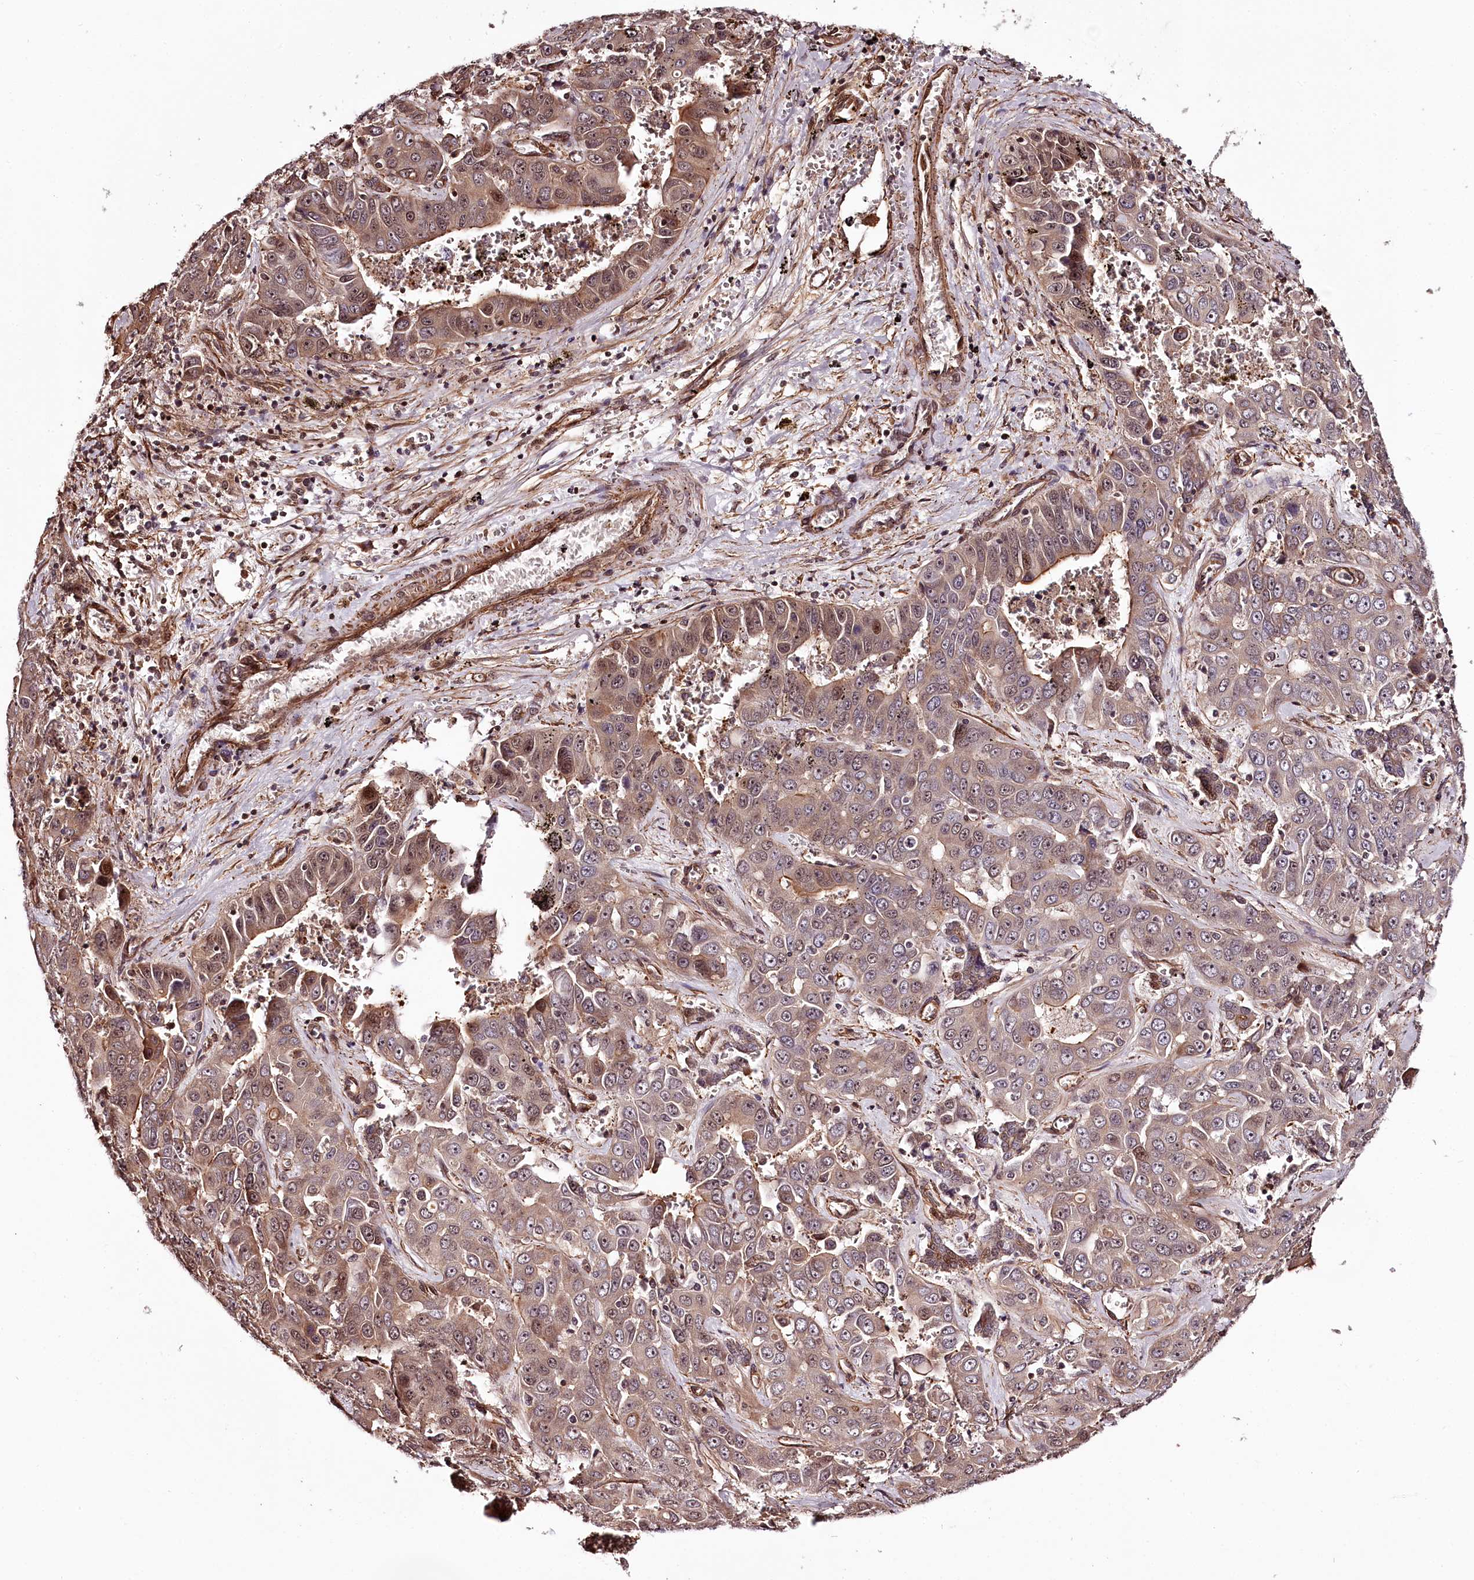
{"staining": {"intensity": "moderate", "quantity": ">75%", "location": "cytoplasmic/membranous,nuclear"}, "tissue": "liver cancer", "cell_type": "Tumor cells", "image_type": "cancer", "snomed": [{"axis": "morphology", "description": "Cholangiocarcinoma"}, {"axis": "topography", "description": "Liver"}], "caption": "Tumor cells demonstrate moderate cytoplasmic/membranous and nuclear staining in approximately >75% of cells in liver cholangiocarcinoma.", "gene": "TTC33", "patient": {"sex": "female", "age": 52}}